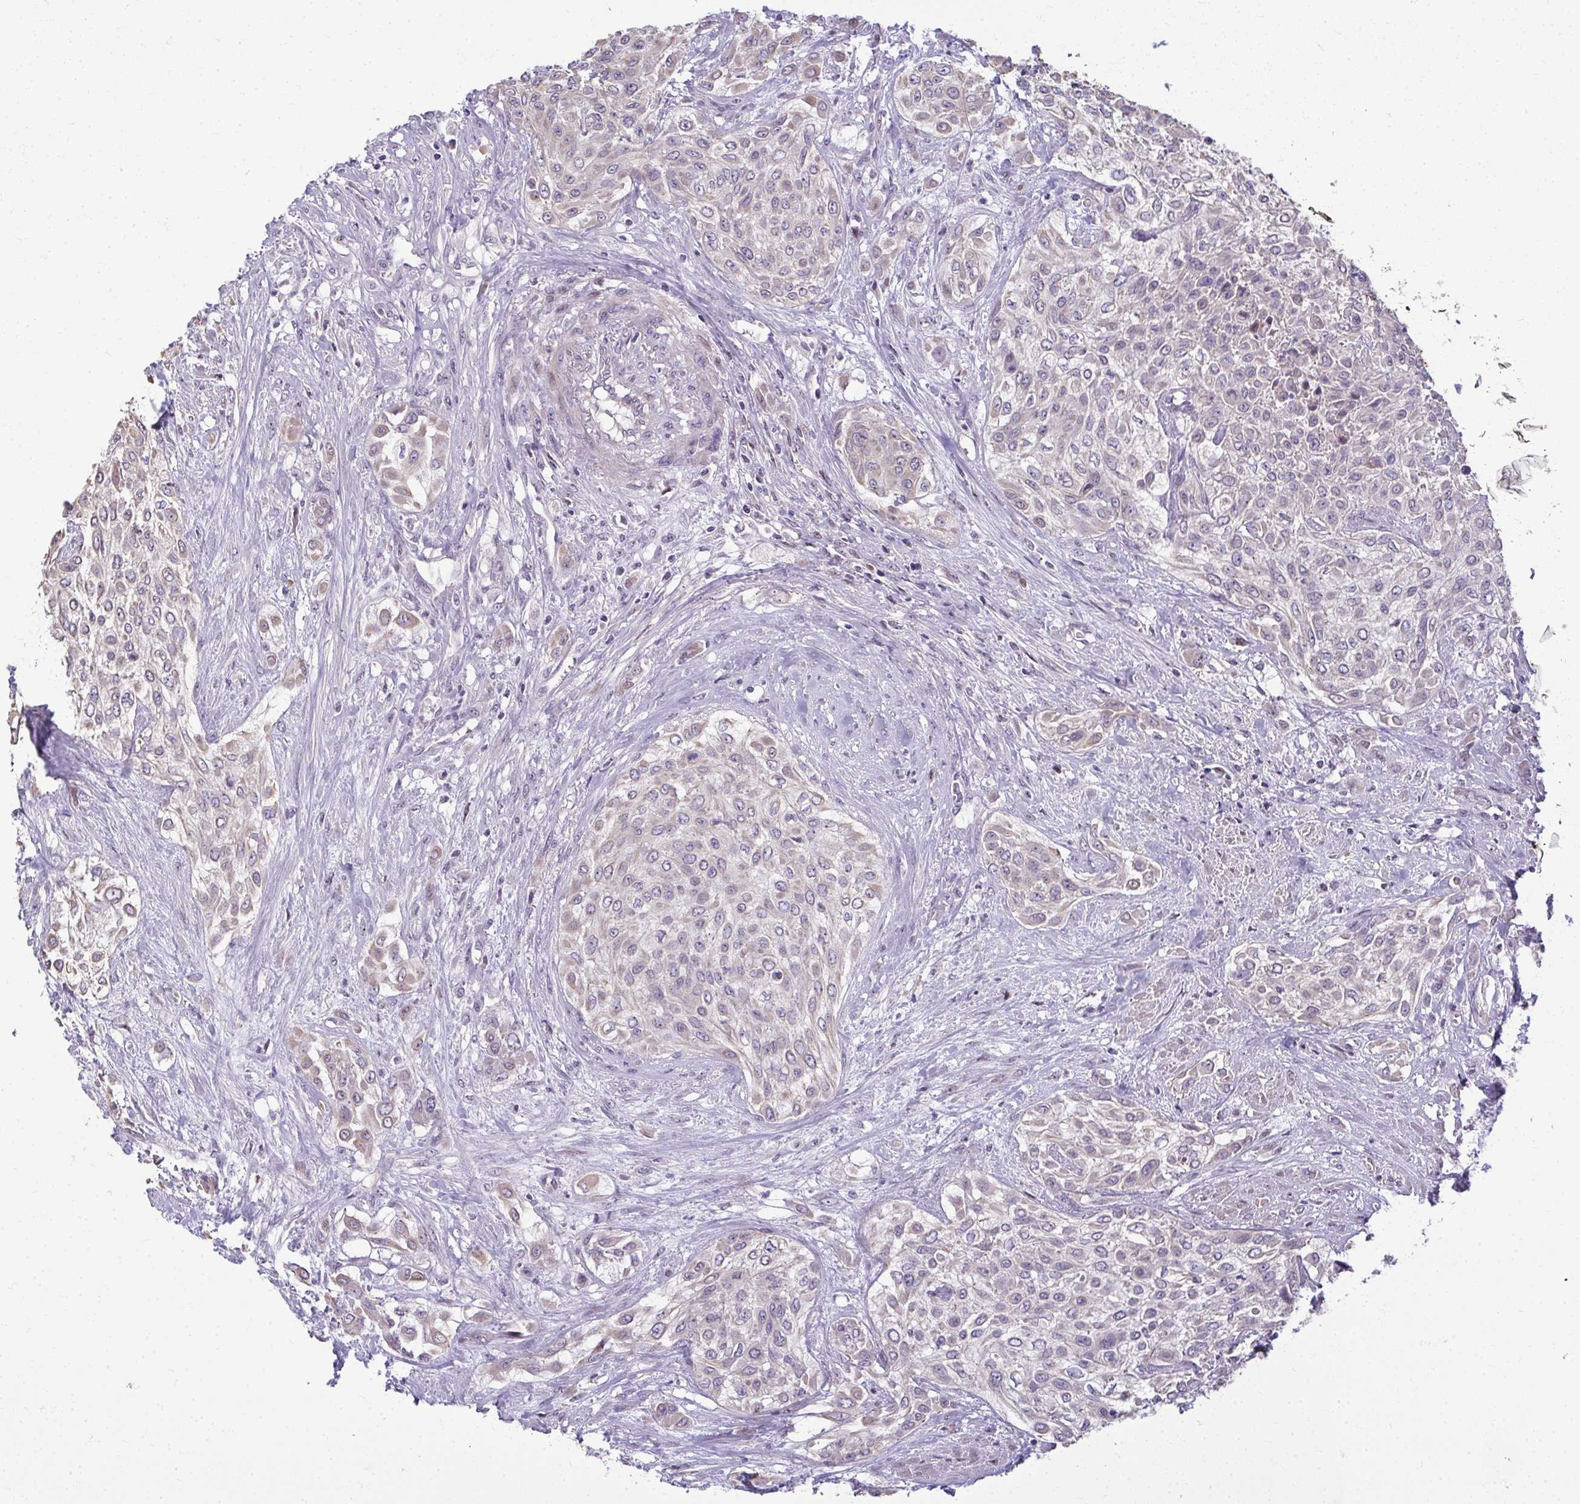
{"staining": {"intensity": "weak", "quantity": "<25%", "location": "cytoplasmic/membranous"}, "tissue": "urothelial cancer", "cell_type": "Tumor cells", "image_type": "cancer", "snomed": [{"axis": "morphology", "description": "Urothelial carcinoma, High grade"}, {"axis": "topography", "description": "Urinary bladder"}], "caption": "High power microscopy micrograph of an immunohistochemistry (IHC) histopathology image of high-grade urothelial carcinoma, revealing no significant staining in tumor cells.", "gene": "ODF1", "patient": {"sex": "male", "age": 57}}